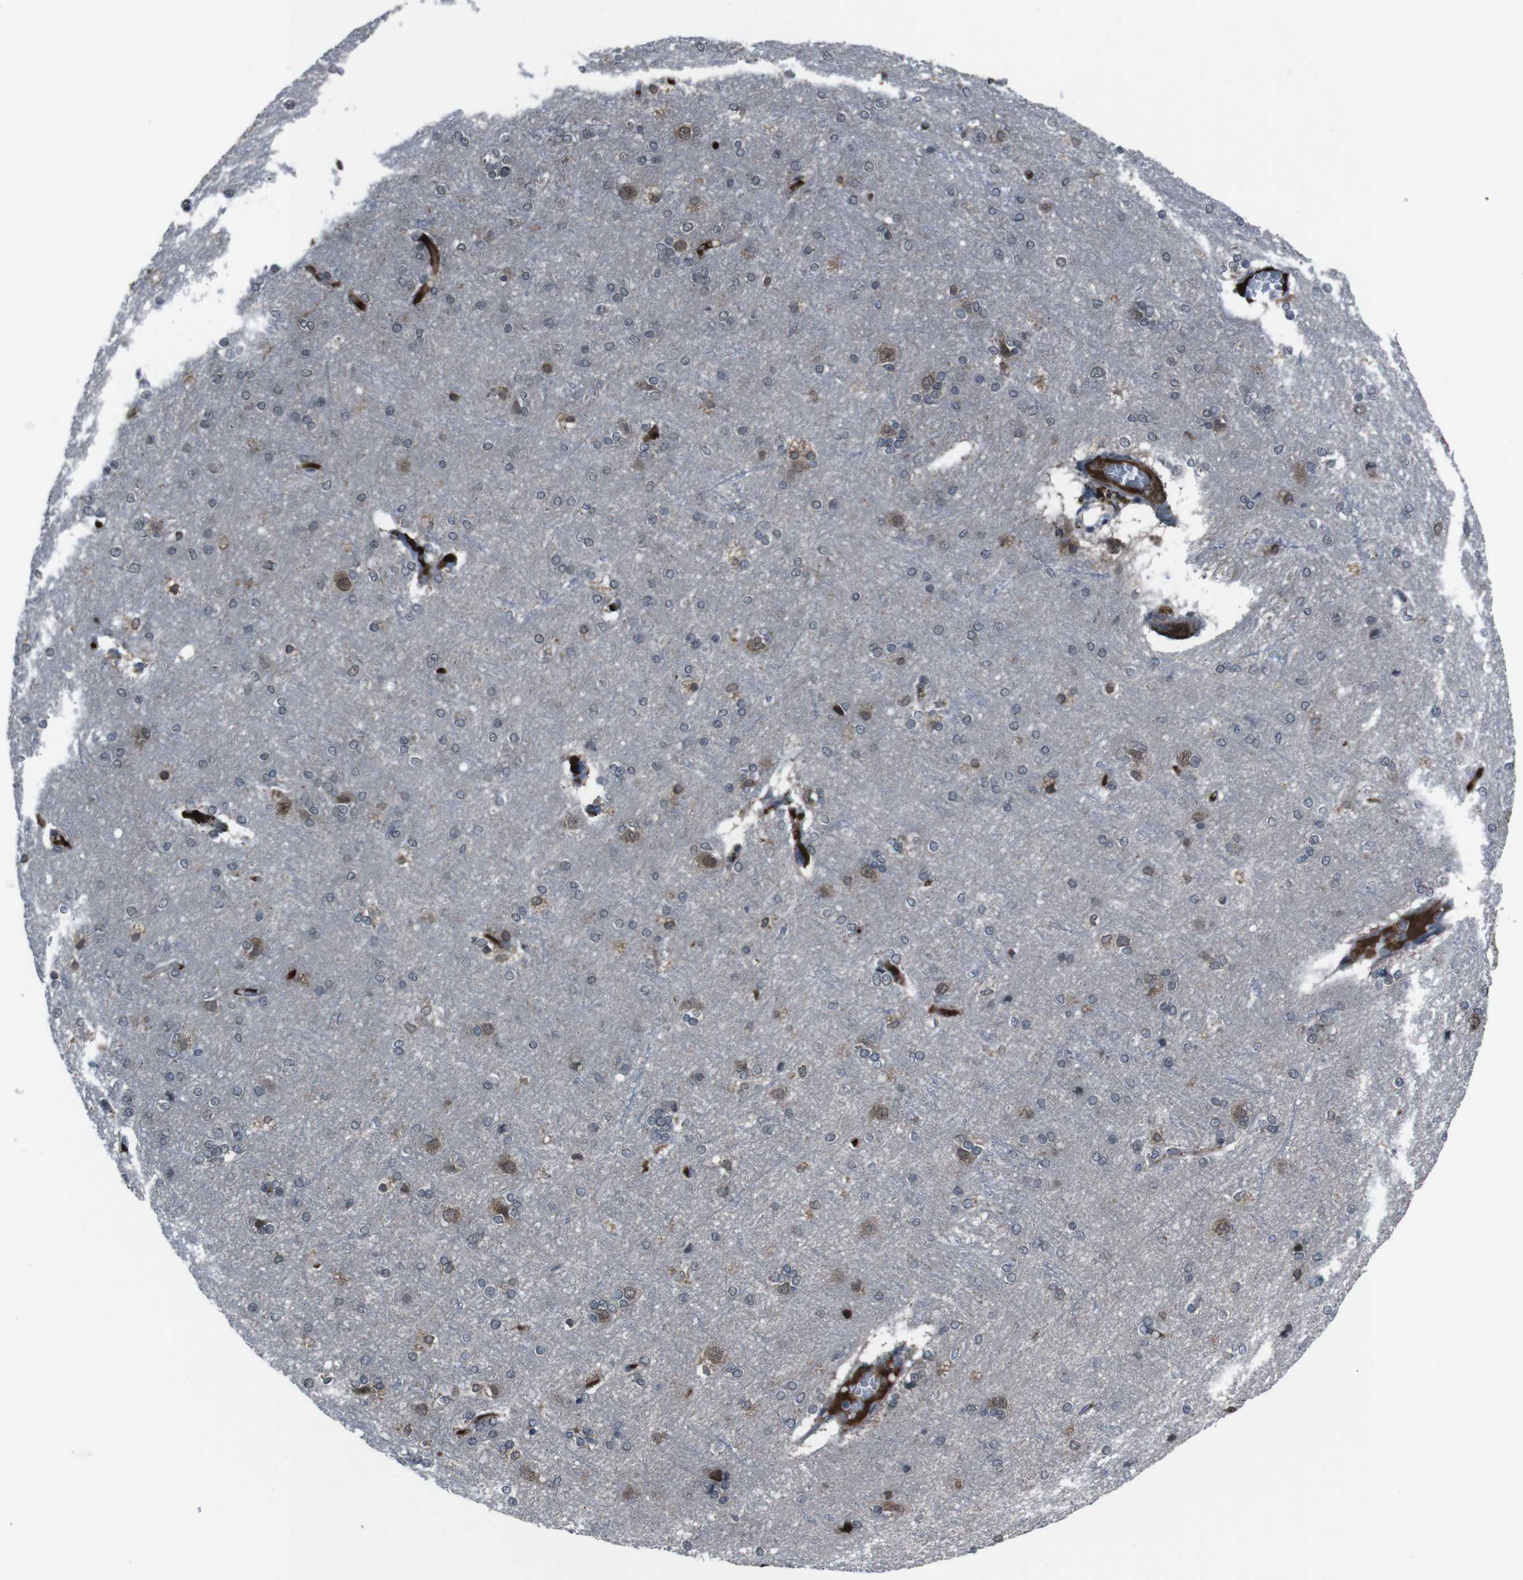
{"staining": {"intensity": "negative", "quantity": "none", "location": "none"}, "tissue": "cerebral cortex", "cell_type": "Endothelial cells", "image_type": "normal", "snomed": [{"axis": "morphology", "description": "Normal tissue, NOS"}, {"axis": "topography", "description": "Cerebral cortex"}], "caption": "High magnification brightfield microscopy of normal cerebral cortex stained with DAB (3,3'-diaminobenzidine) (brown) and counterstained with hematoxylin (blue): endothelial cells show no significant positivity. (Stains: DAB (3,3'-diaminobenzidine) immunohistochemistry (IHC) with hematoxylin counter stain, Microscopy: brightfield microscopy at high magnification).", "gene": "SS18L1", "patient": {"sex": "female", "age": 54}}